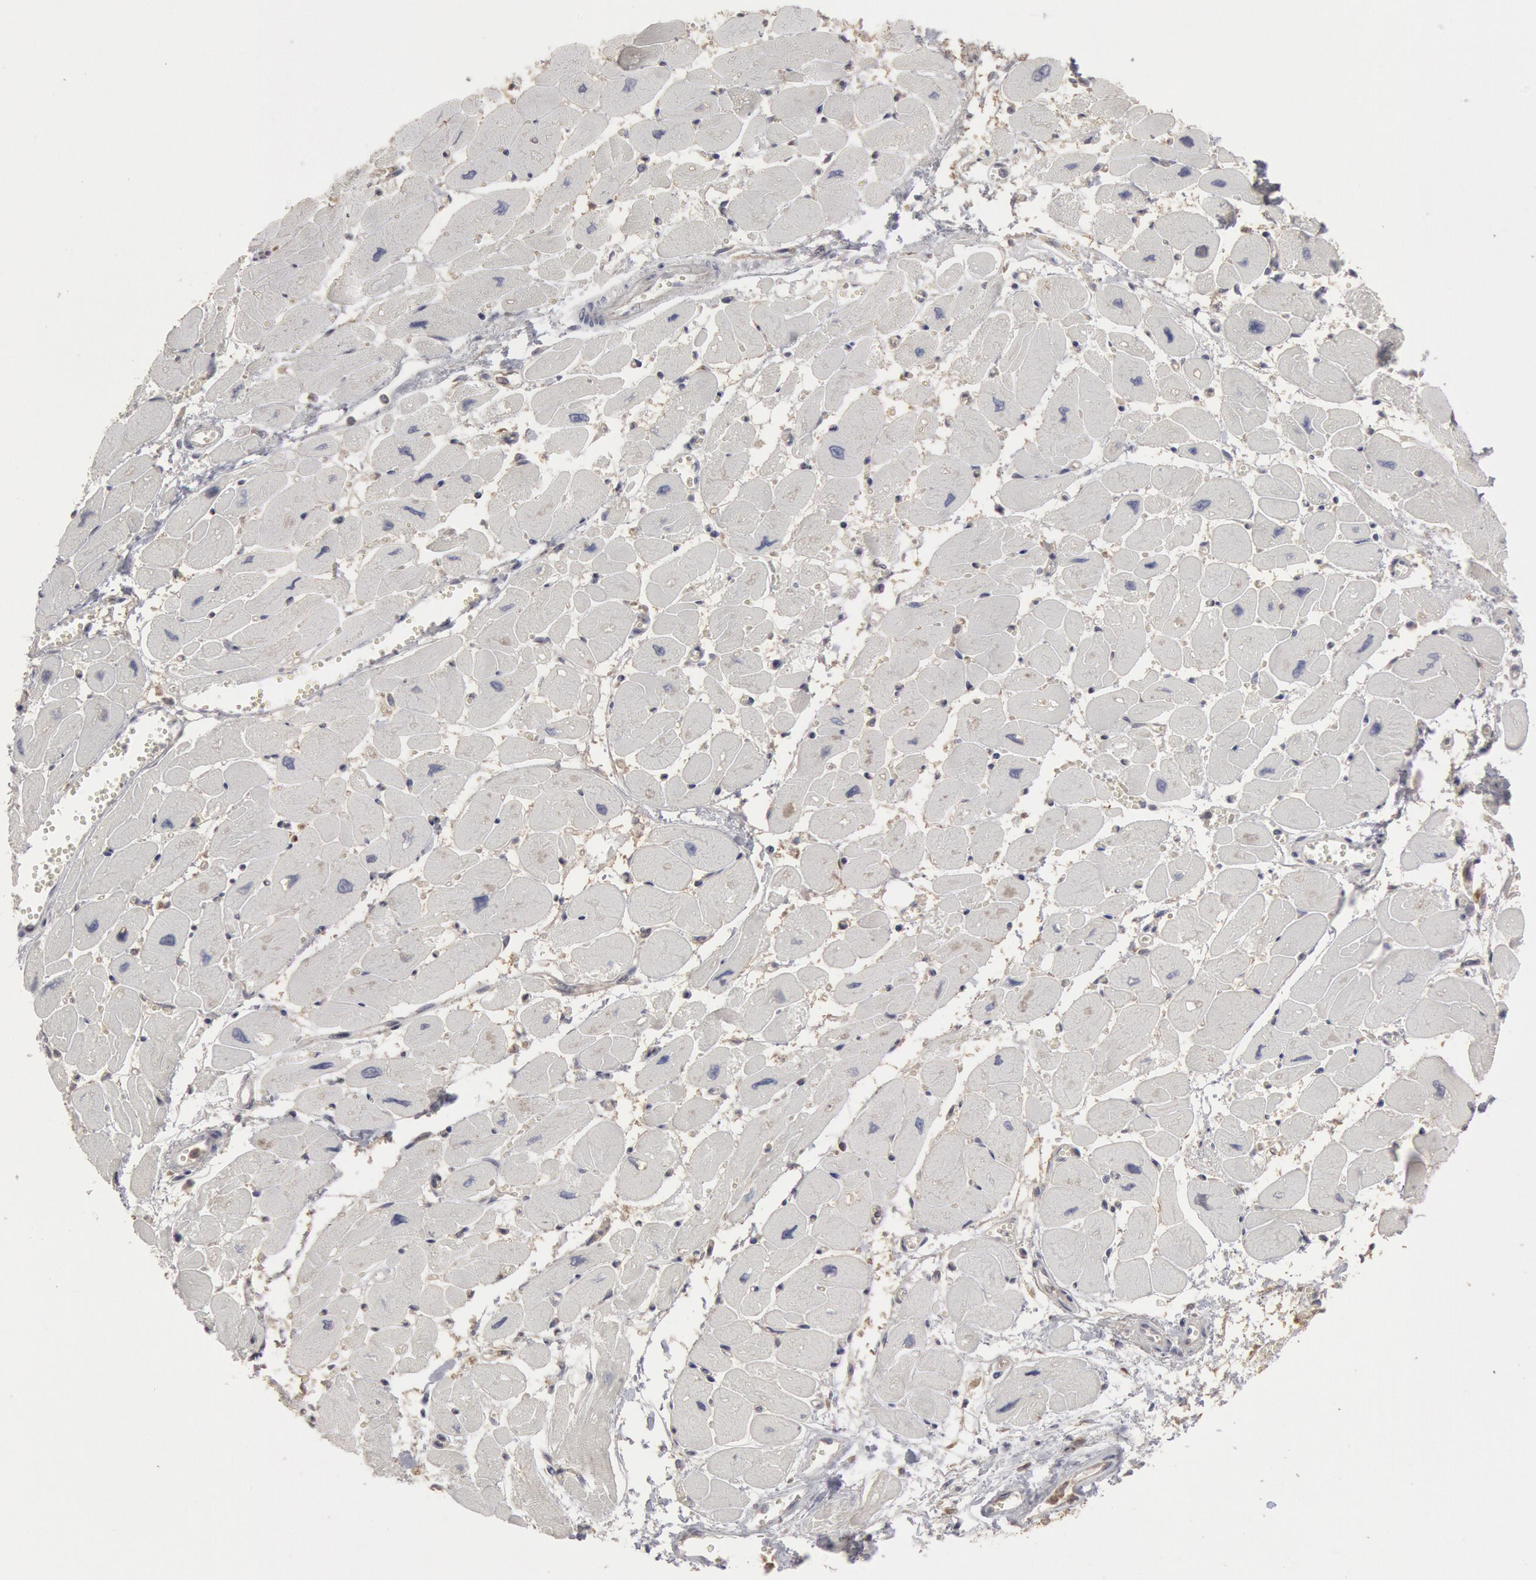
{"staining": {"intensity": "negative", "quantity": "none", "location": "none"}, "tissue": "heart muscle", "cell_type": "Cardiomyocytes", "image_type": "normal", "snomed": [{"axis": "morphology", "description": "Normal tissue, NOS"}, {"axis": "topography", "description": "Heart"}], "caption": "The photomicrograph shows no staining of cardiomyocytes in unremarkable heart muscle.", "gene": "OSBPL8", "patient": {"sex": "female", "age": 54}}